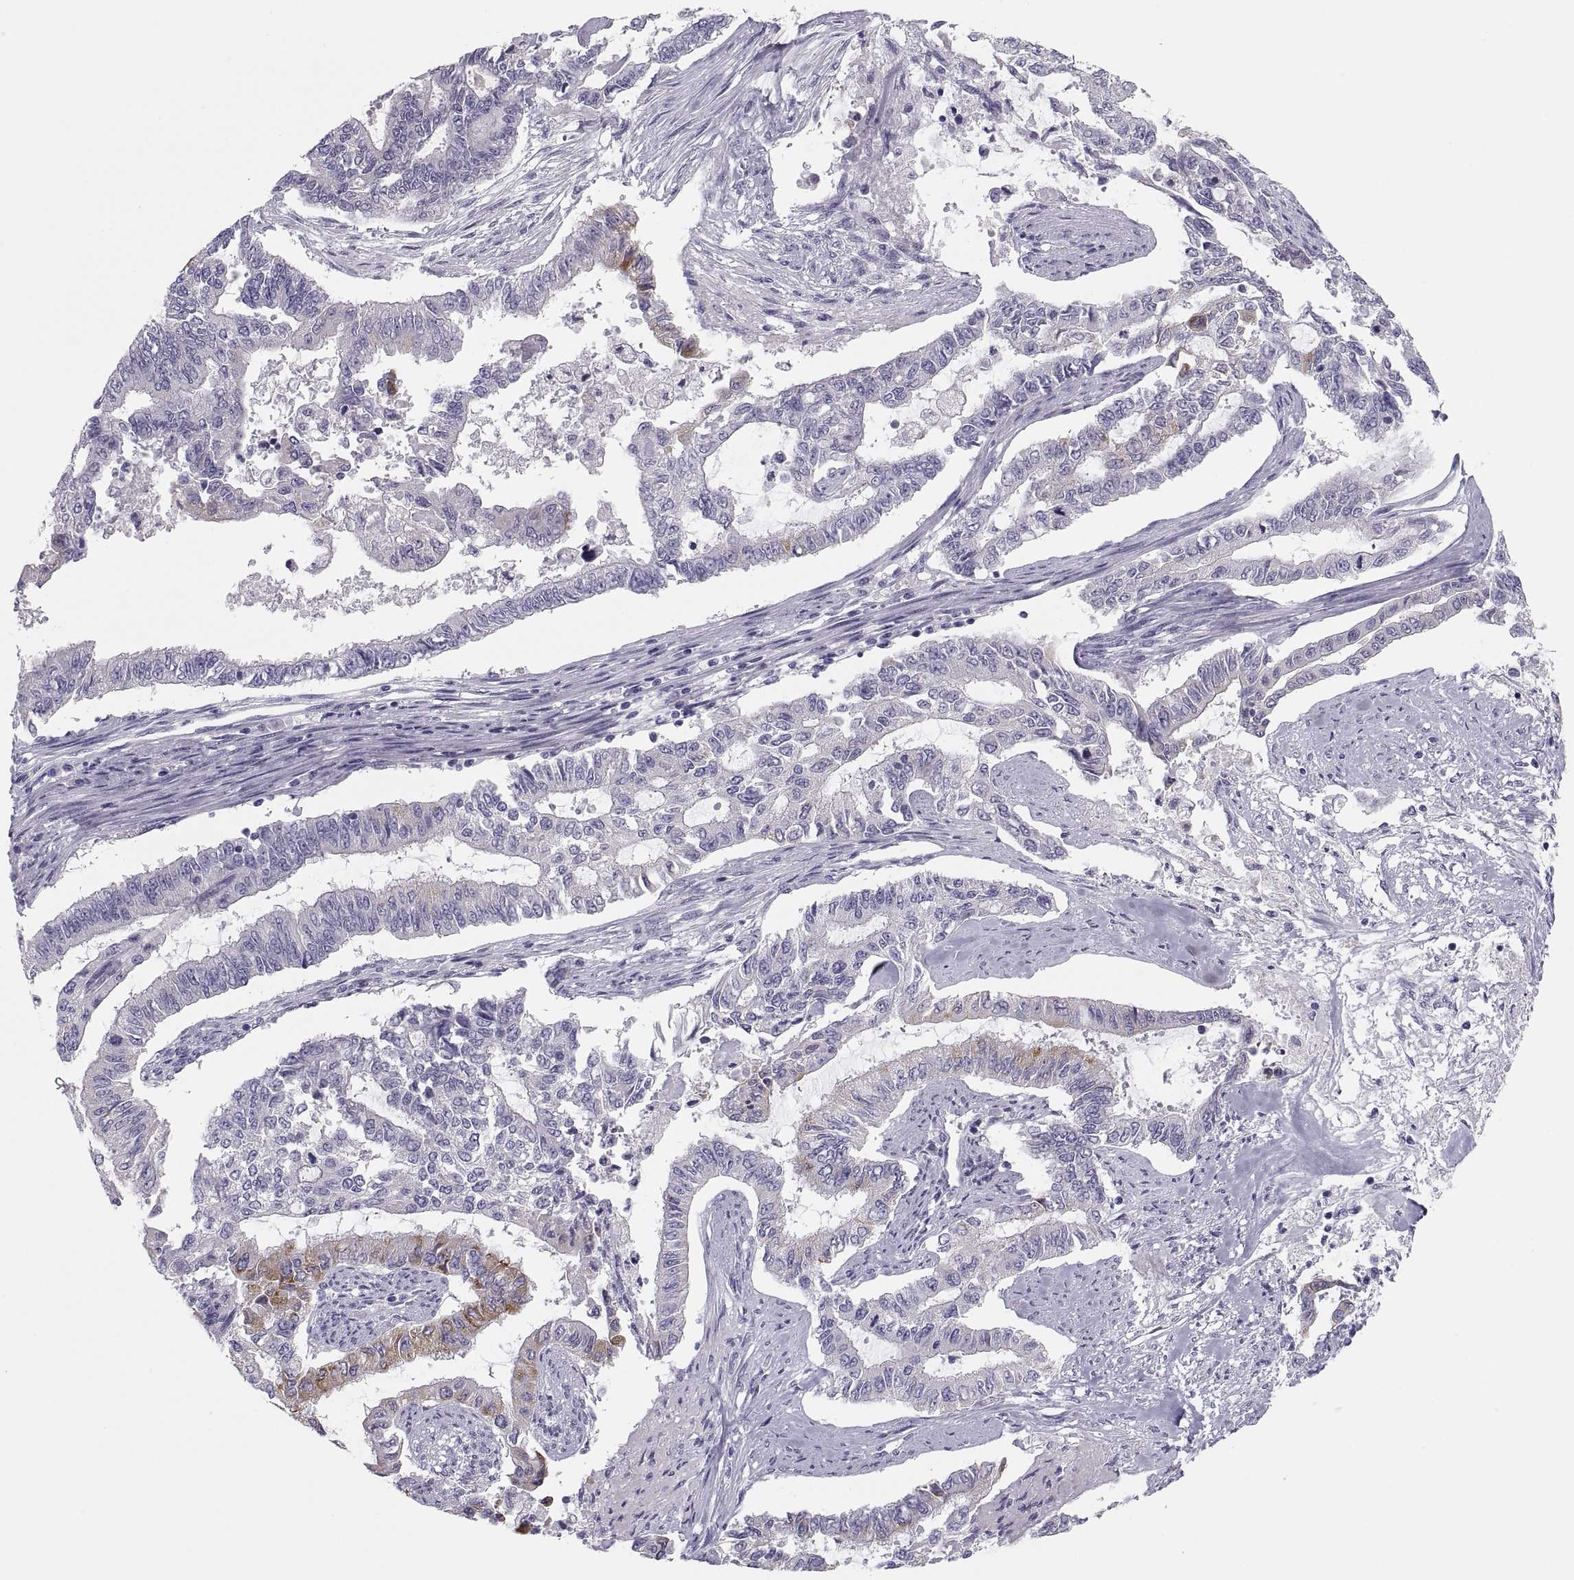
{"staining": {"intensity": "negative", "quantity": "none", "location": "none"}, "tissue": "endometrial cancer", "cell_type": "Tumor cells", "image_type": "cancer", "snomed": [{"axis": "morphology", "description": "Adenocarcinoma, NOS"}, {"axis": "topography", "description": "Uterus"}], "caption": "An image of endometrial adenocarcinoma stained for a protein reveals no brown staining in tumor cells.", "gene": "MAGEB2", "patient": {"sex": "female", "age": 59}}